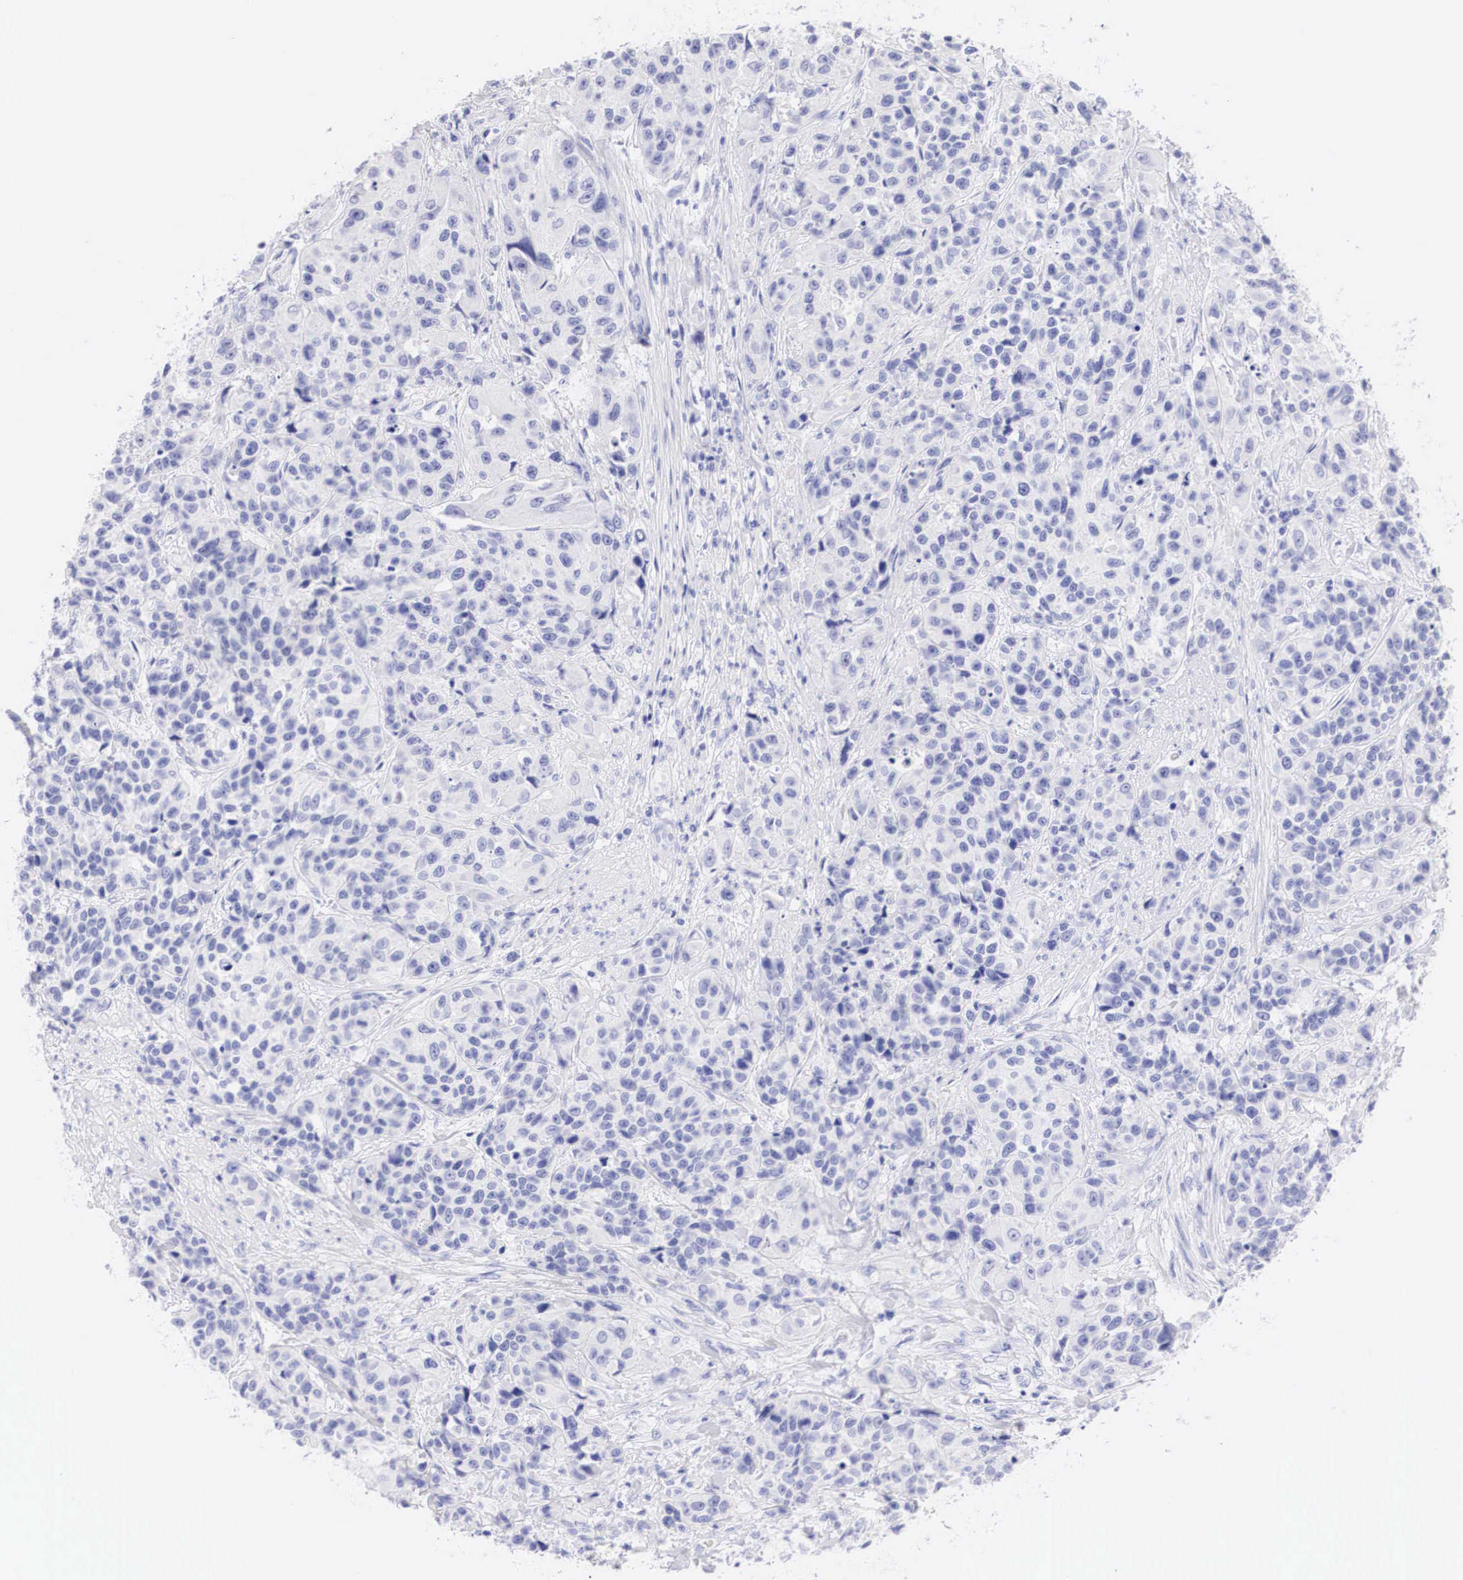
{"staining": {"intensity": "negative", "quantity": "none", "location": "none"}, "tissue": "urothelial cancer", "cell_type": "Tumor cells", "image_type": "cancer", "snomed": [{"axis": "morphology", "description": "Urothelial carcinoma, High grade"}, {"axis": "topography", "description": "Urinary bladder"}], "caption": "Tumor cells show no significant positivity in high-grade urothelial carcinoma.", "gene": "TYR", "patient": {"sex": "female", "age": 81}}